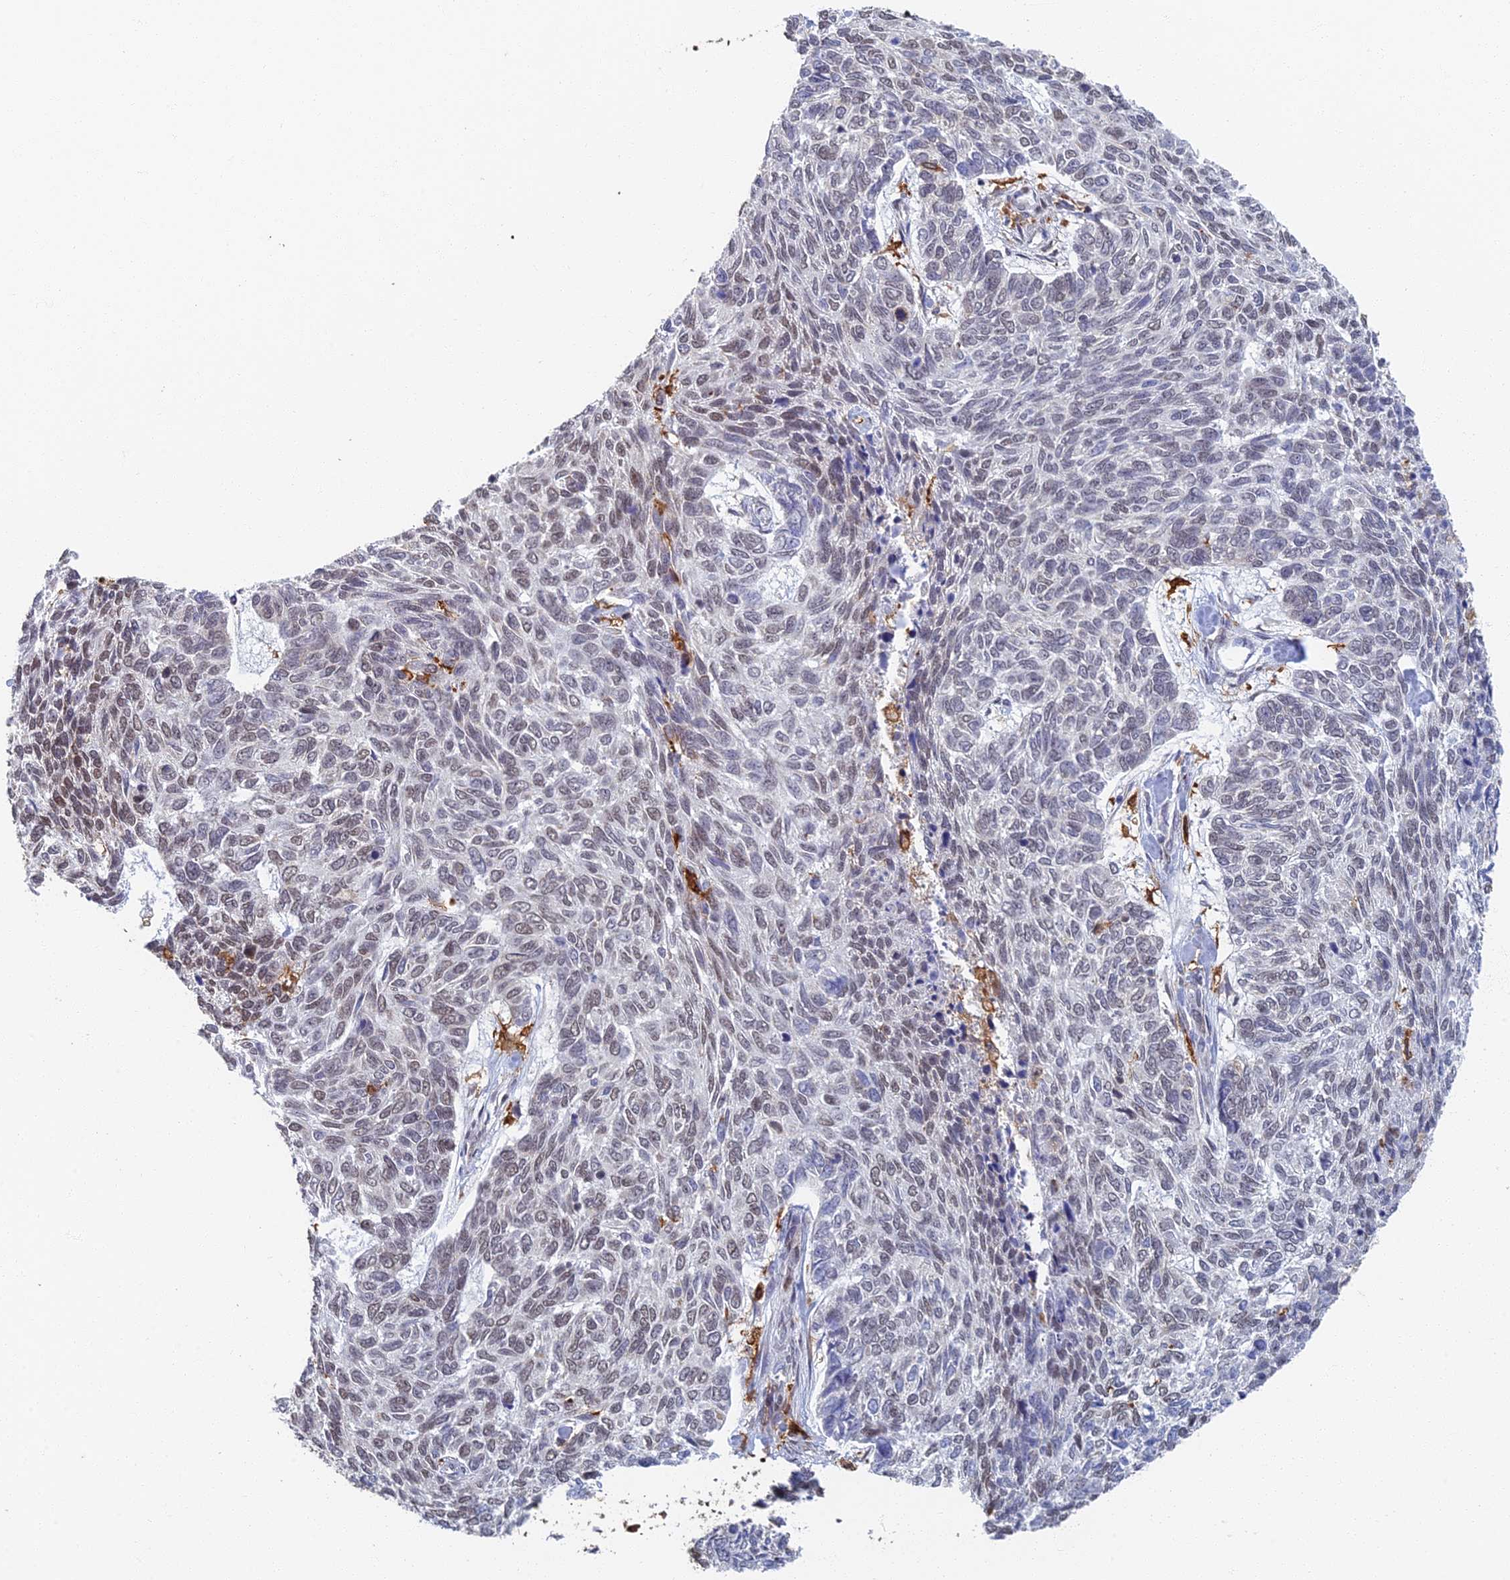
{"staining": {"intensity": "weak", "quantity": "<25%", "location": "nuclear"}, "tissue": "skin cancer", "cell_type": "Tumor cells", "image_type": "cancer", "snomed": [{"axis": "morphology", "description": "Basal cell carcinoma"}, {"axis": "topography", "description": "Skin"}], "caption": "The immunohistochemistry image has no significant expression in tumor cells of skin cancer (basal cell carcinoma) tissue.", "gene": "GPATCH1", "patient": {"sex": "female", "age": 65}}